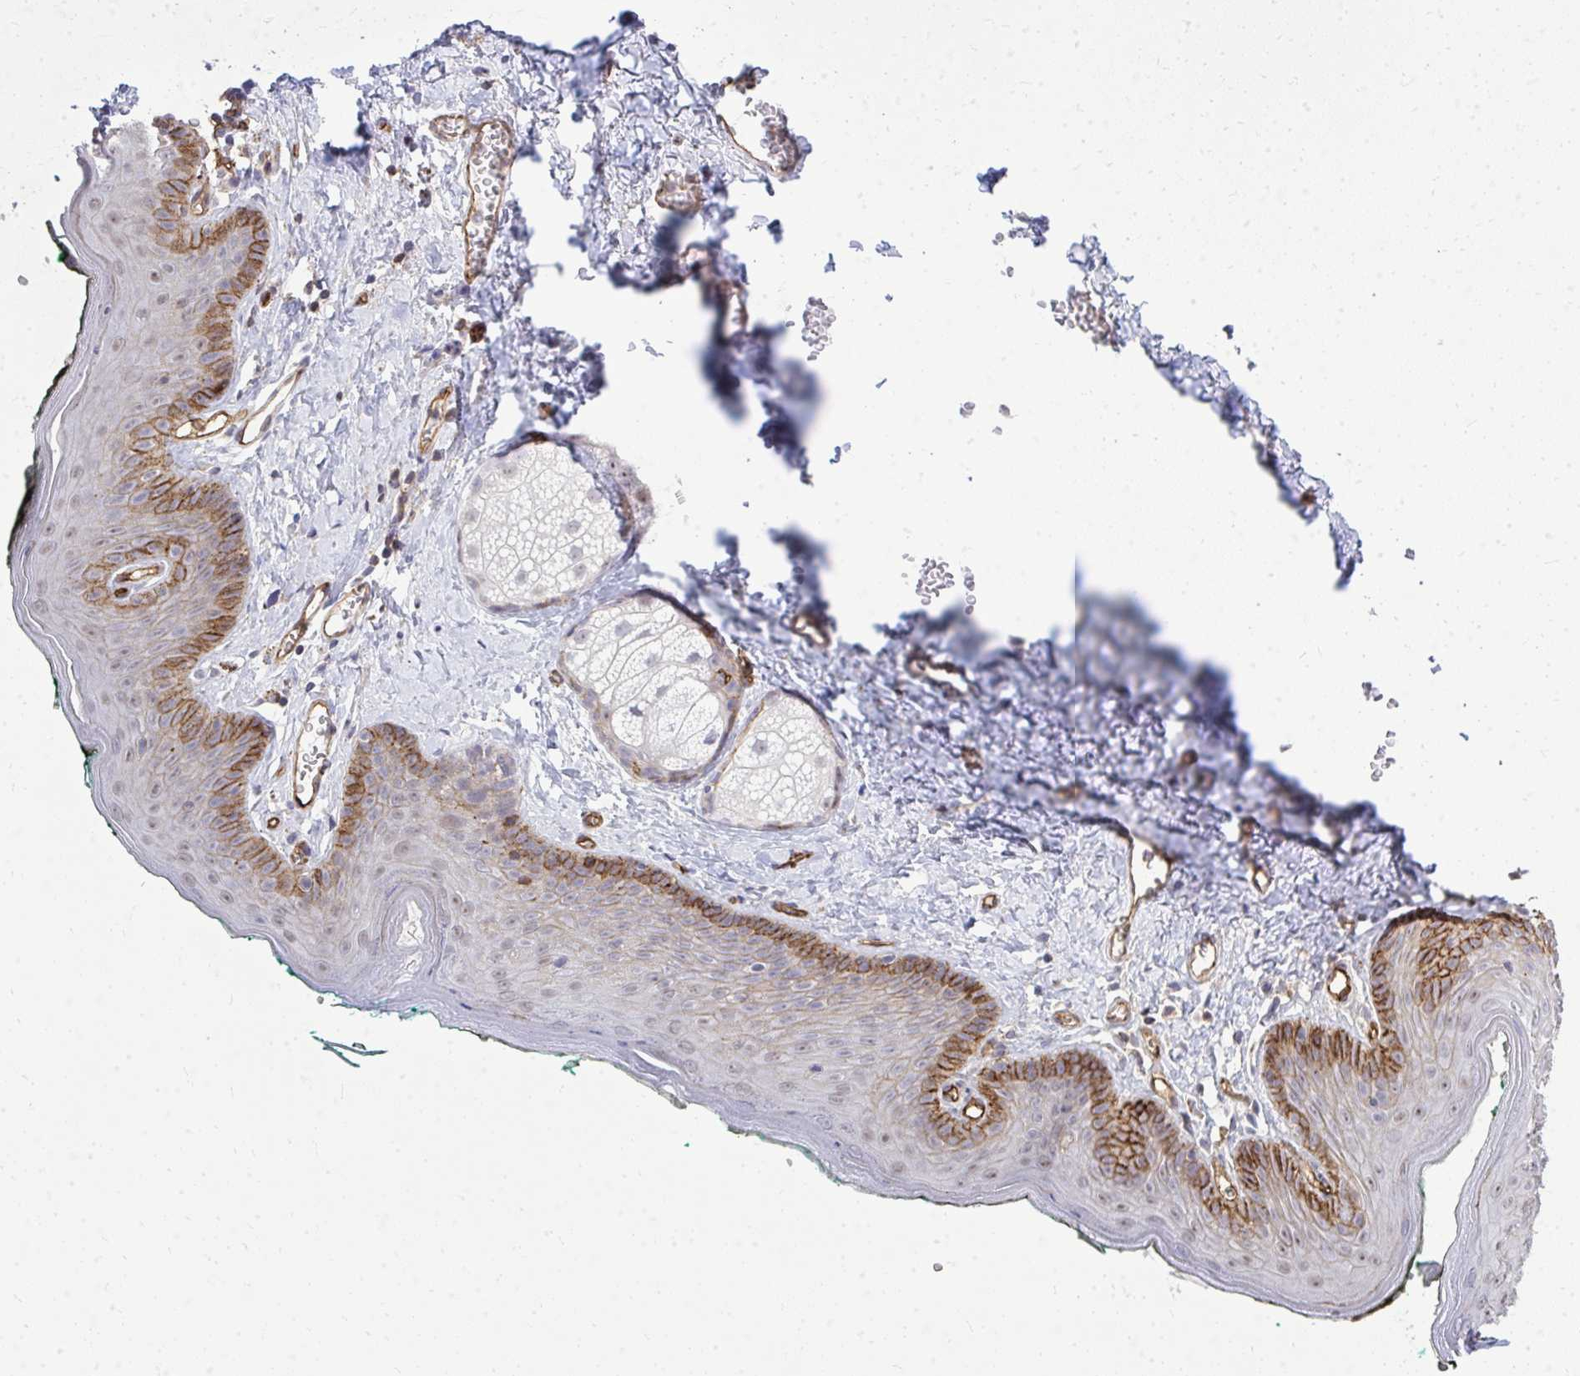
{"staining": {"intensity": "moderate", "quantity": "25%-75%", "location": "cytoplasmic/membranous,nuclear"}, "tissue": "skin", "cell_type": "Epidermal cells", "image_type": "normal", "snomed": [{"axis": "morphology", "description": "Normal tissue, NOS"}, {"axis": "topography", "description": "Vulva"}, {"axis": "topography", "description": "Peripheral nerve tissue"}], "caption": "Immunohistochemistry (IHC) micrograph of unremarkable skin stained for a protein (brown), which shows medium levels of moderate cytoplasmic/membranous,nuclear expression in approximately 25%-75% of epidermal cells.", "gene": "FOXN3", "patient": {"sex": "female", "age": 66}}